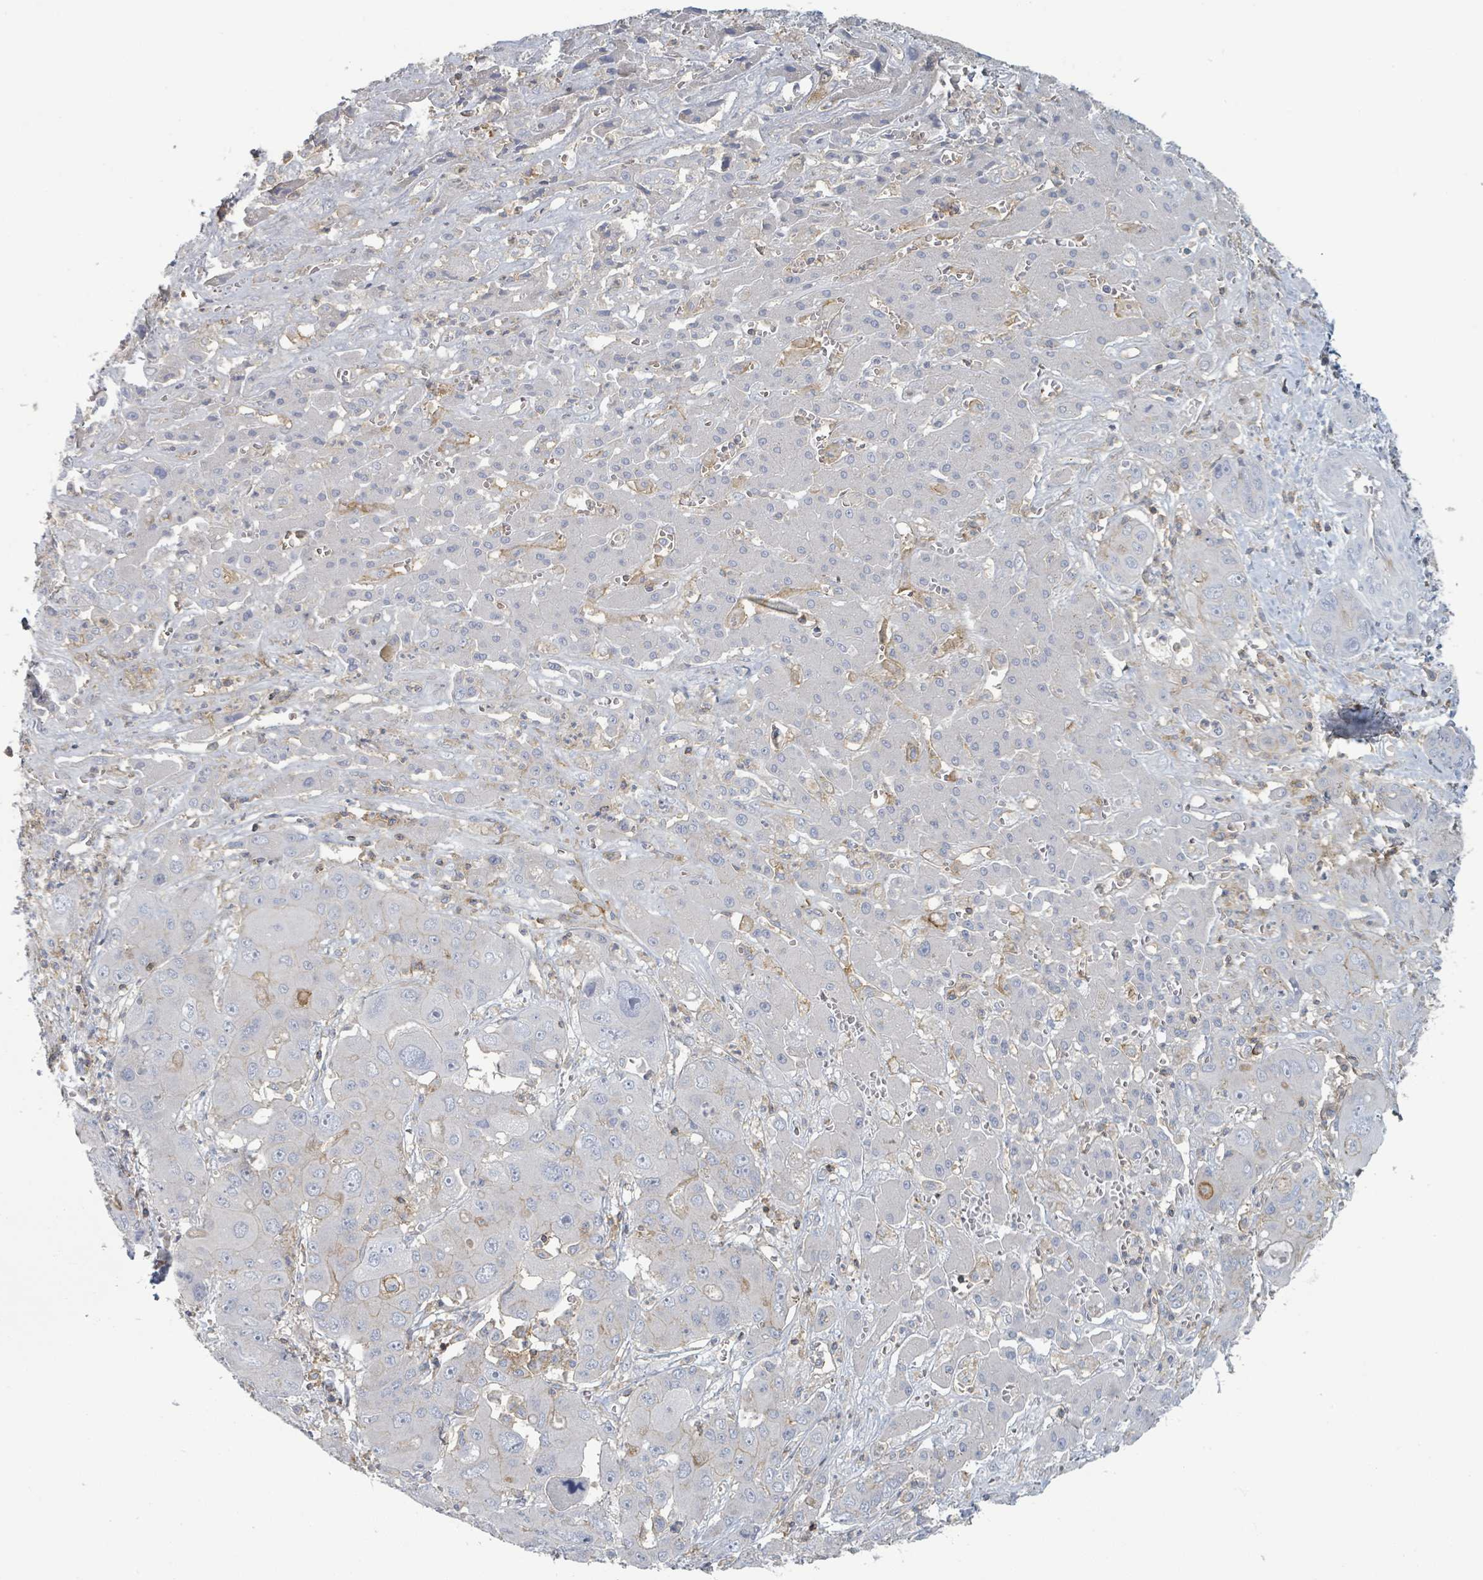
{"staining": {"intensity": "negative", "quantity": "none", "location": "none"}, "tissue": "liver cancer", "cell_type": "Tumor cells", "image_type": "cancer", "snomed": [{"axis": "morphology", "description": "Cholangiocarcinoma"}, {"axis": "topography", "description": "Liver"}], "caption": "This is an immunohistochemistry (IHC) micrograph of liver cancer (cholangiocarcinoma). There is no positivity in tumor cells.", "gene": "TNFRSF14", "patient": {"sex": "male", "age": 67}}